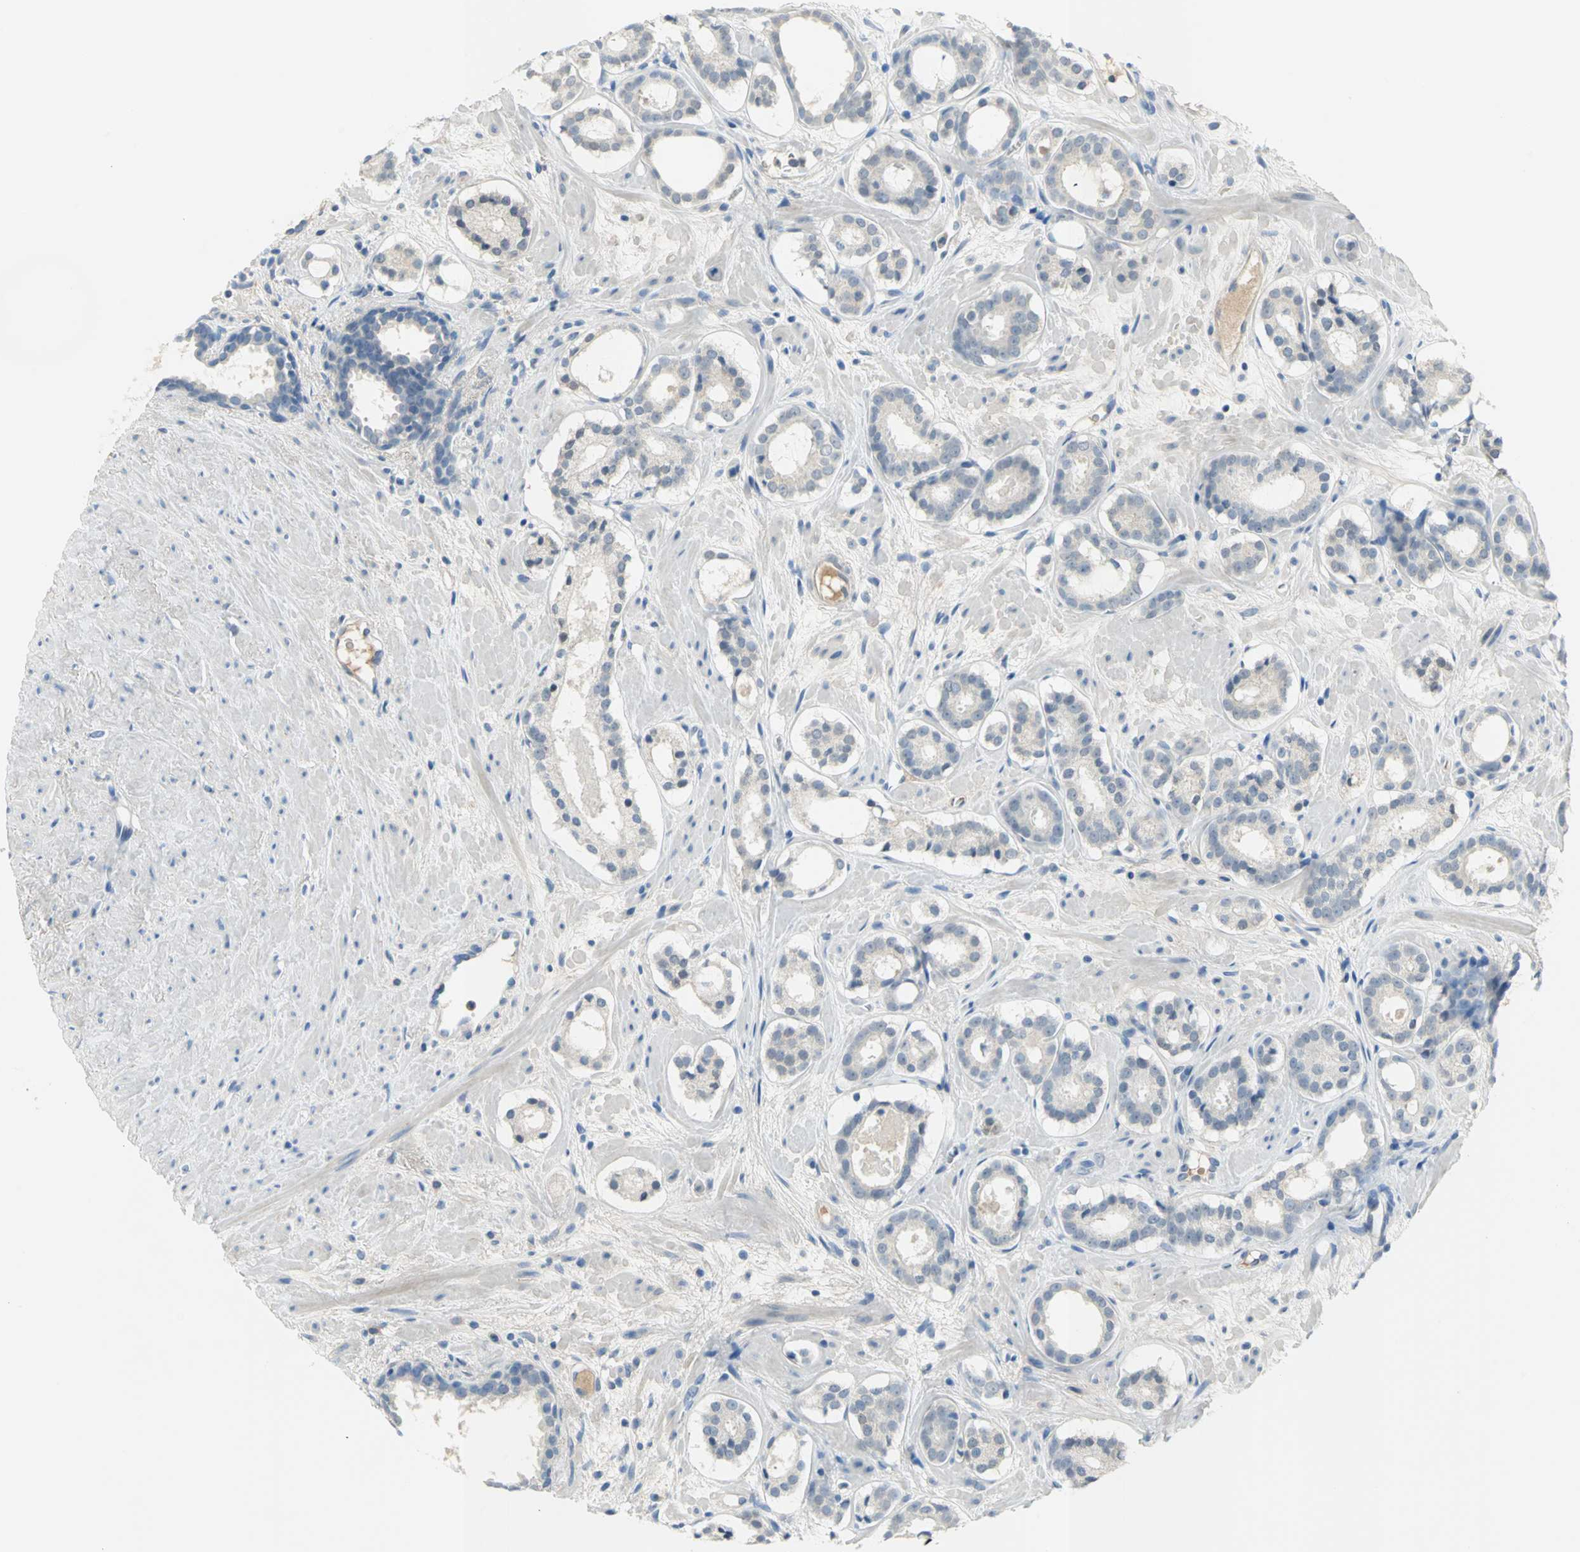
{"staining": {"intensity": "weak", "quantity": "25%-75%", "location": "cytoplasmic/membranous"}, "tissue": "prostate cancer", "cell_type": "Tumor cells", "image_type": "cancer", "snomed": [{"axis": "morphology", "description": "Adenocarcinoma, Low grade"}, {"axis": "topography", "description": "Prostate"}], "caption": "Prostate cancer (low-grade adenocarcinoma) tissue exhibits weak cytoplasmic/membranous staining in approximately 25%-75% of tumor cells, visualized by immunohistochemistry.", "gene": "ZIC1", "patient": {"sex": "male", "age": 57}}